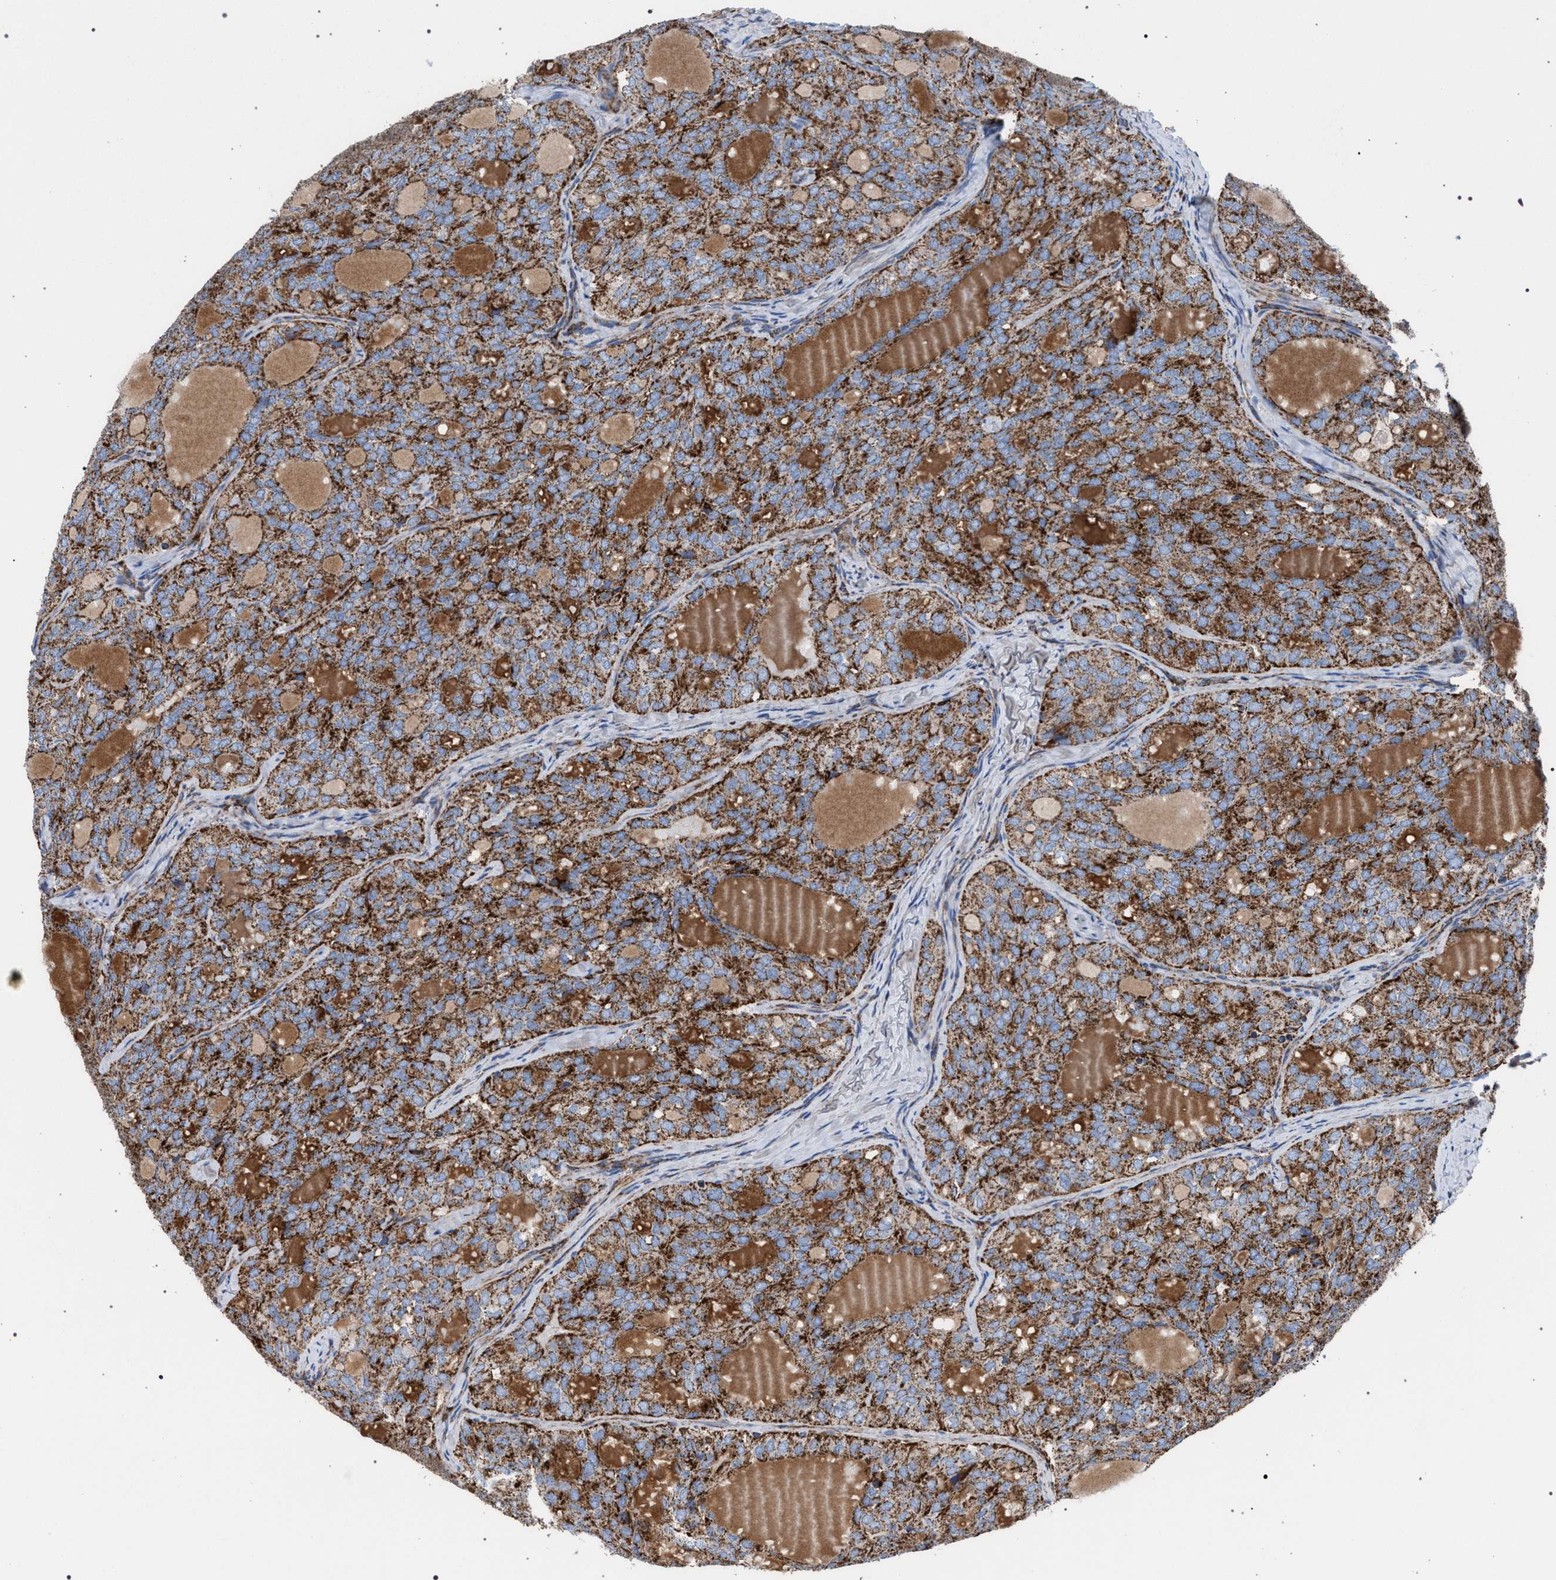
{"staining": {"intensity": "moderate", "quantity": ">75%", "location": "cytoplasmic/membranous"}, "tissue": "thyroid cancer", "cell_type": "Tumor cells", "image_type": "cancer", "snomed": [{"axis": "morphology", "description": "Follicular adenoma carcinoma, NOS"}, {"axis": "topography", "description": "Thyroid gland"}], "caption": "There is medium levels of moderate cytoplasmic/membranous positivity in tumor cells of thyroid follicular adenoma carcinoma, as demonstrated by immunohistochemical staining (brown color).", "gene": "VPS13A", "patient": {"sex": "male", "age": 75}}